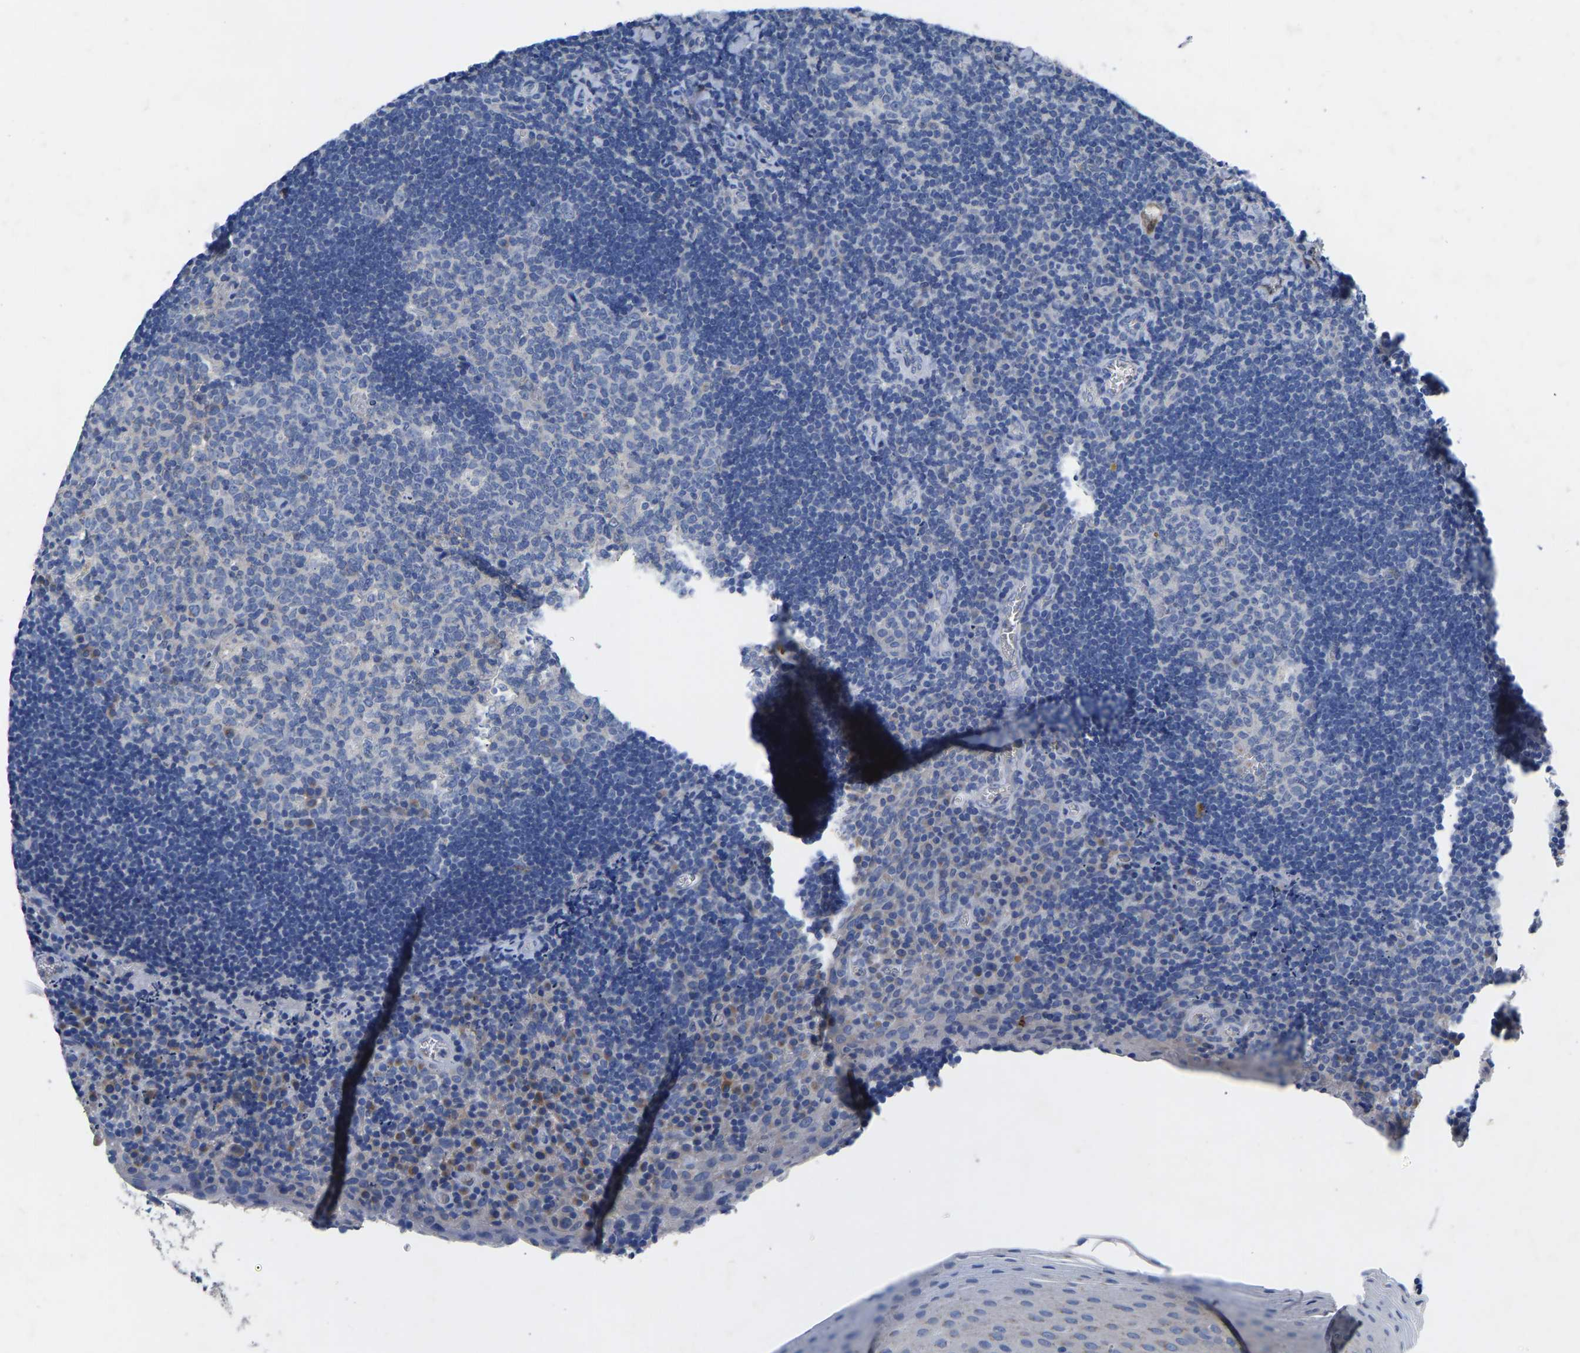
{"staining": {"intensity": "negative", "quantity": "none", "location": "none"}, "tissue": "tonsil", "cell_type": "Germinal center cells", "image_type": "normal", "snomed": [{"axis": "morphology", "description": "Normal tissue, NOS"}, {"axis": "morphology", "description": "Inflammation, NOS"}, {"axis": "topography", "description": "Tonsil"}], "caption": "The histopathology image displays no significant positivity in germinal center cells of tonsil. Nuclei are stained in blue.", "gene": "RBP1", "patient": {"sex": "female", "age": 31}}